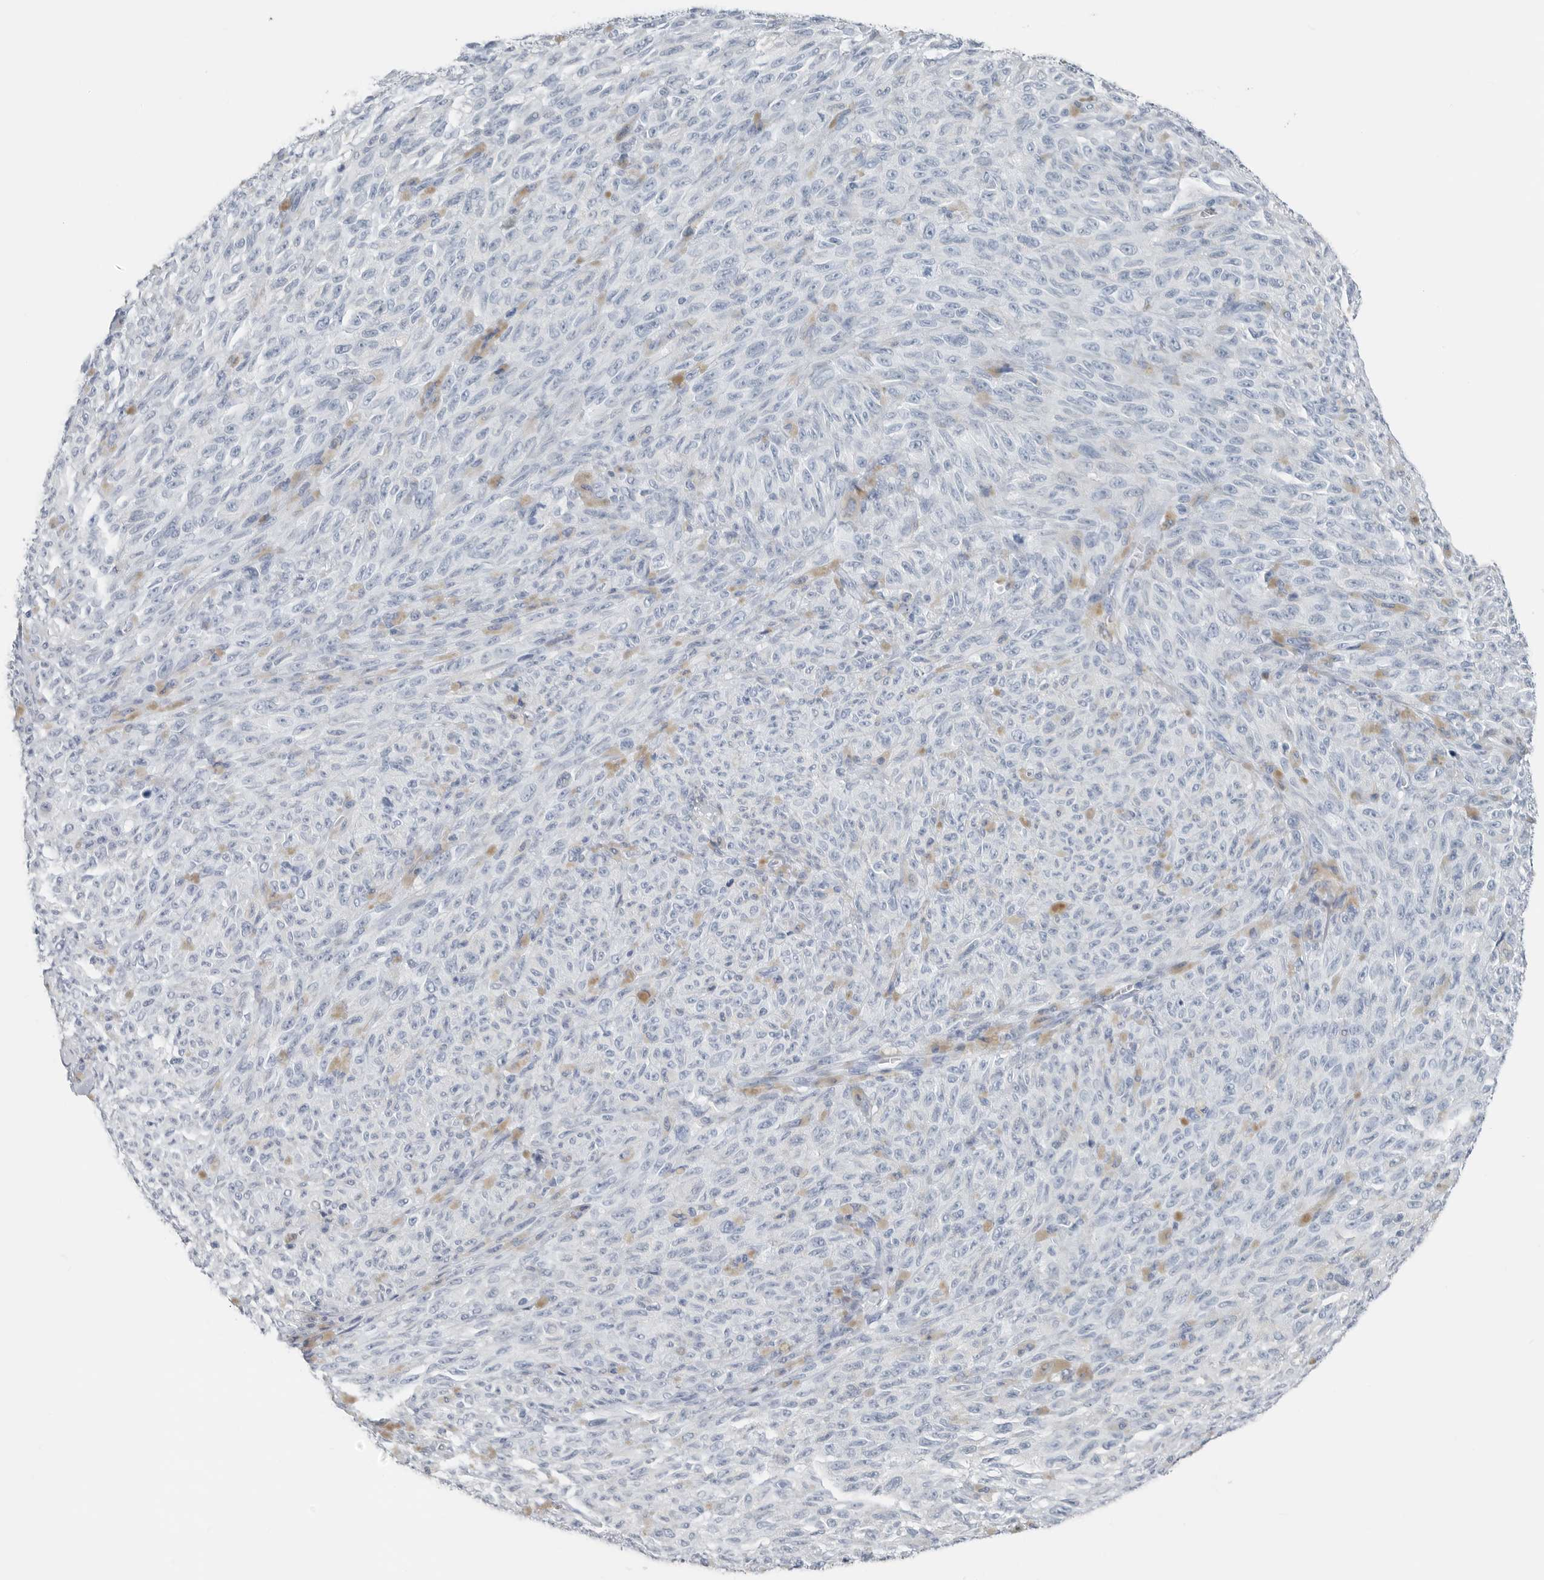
{"staining": {"intensity": "negative", "quantity": "none", "location": "none"}, "tissue": "melanoma", "cell_type": "Tumor cells", "image_type": "cancer", "snomed": [{"axis": "morphology", "description": "Malignant melanoma, NOS"}, {"axis": "topography", "description": "Skin"}], "caption": "Protein analysis of malignant melanoma exhibits no significant staining in tumor cells.", "gene": "SLPI", "patient": {"sex": "female", "age": 82}}